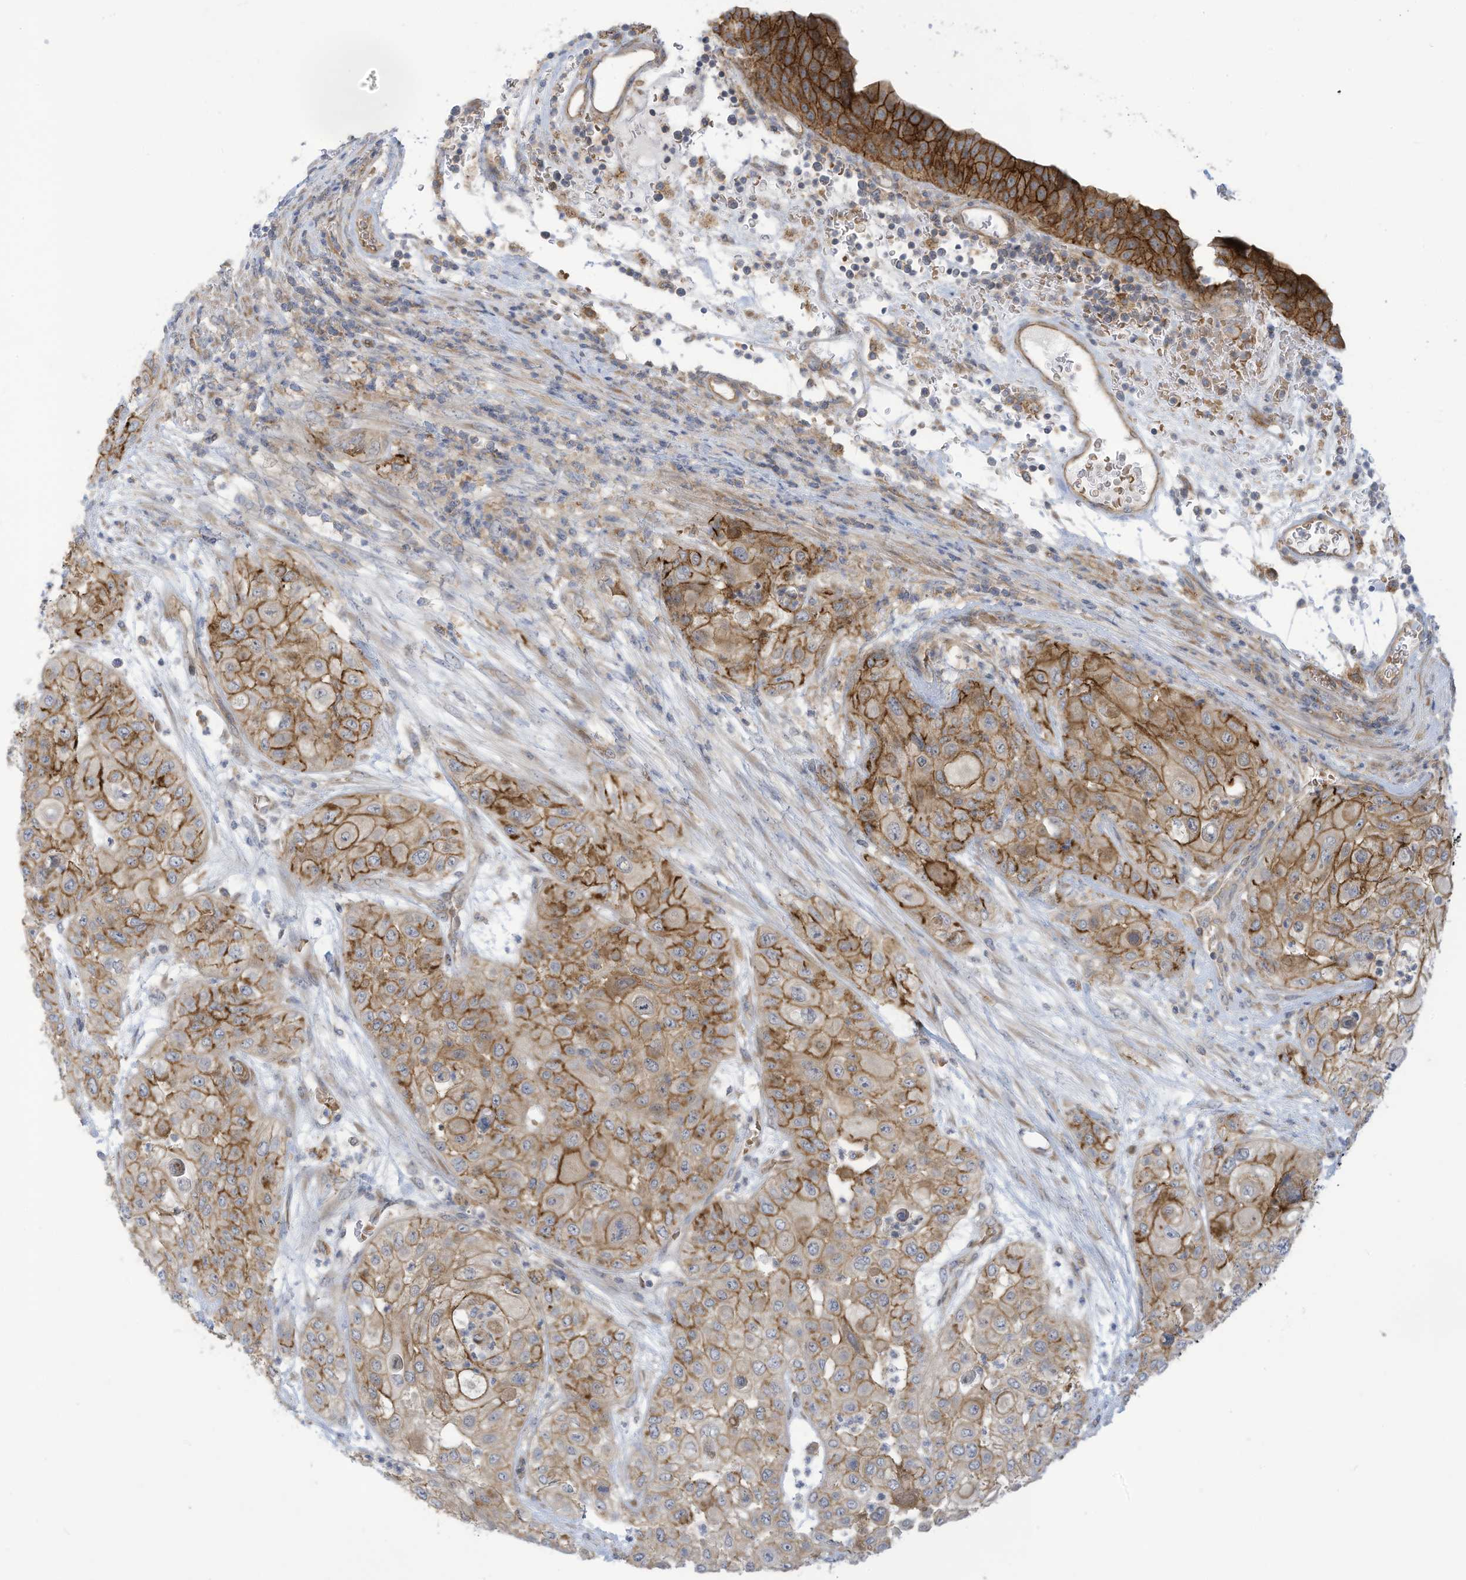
{"staining": {"intensity": "moderate", "quantity": ">75%", "location": "cytoplasmic/membranous"}, "tissue": "urothelial cancer", "cell_type": "Tumor cells", "image_type": "cancer", "snomed": [{"axis": "morphology", "description": "Urothelial carcinoma, High grade"}, {"axis": "topography", "description": "Urinary bladder"}], "caption": "Protein expression analysis of urothelial cancer reveals moderate cytoplasmic/membranous expression in approximately >75% of tumor cells.", "gene": "ADAT2", "patient": {"sex": "female", "age": 79}}